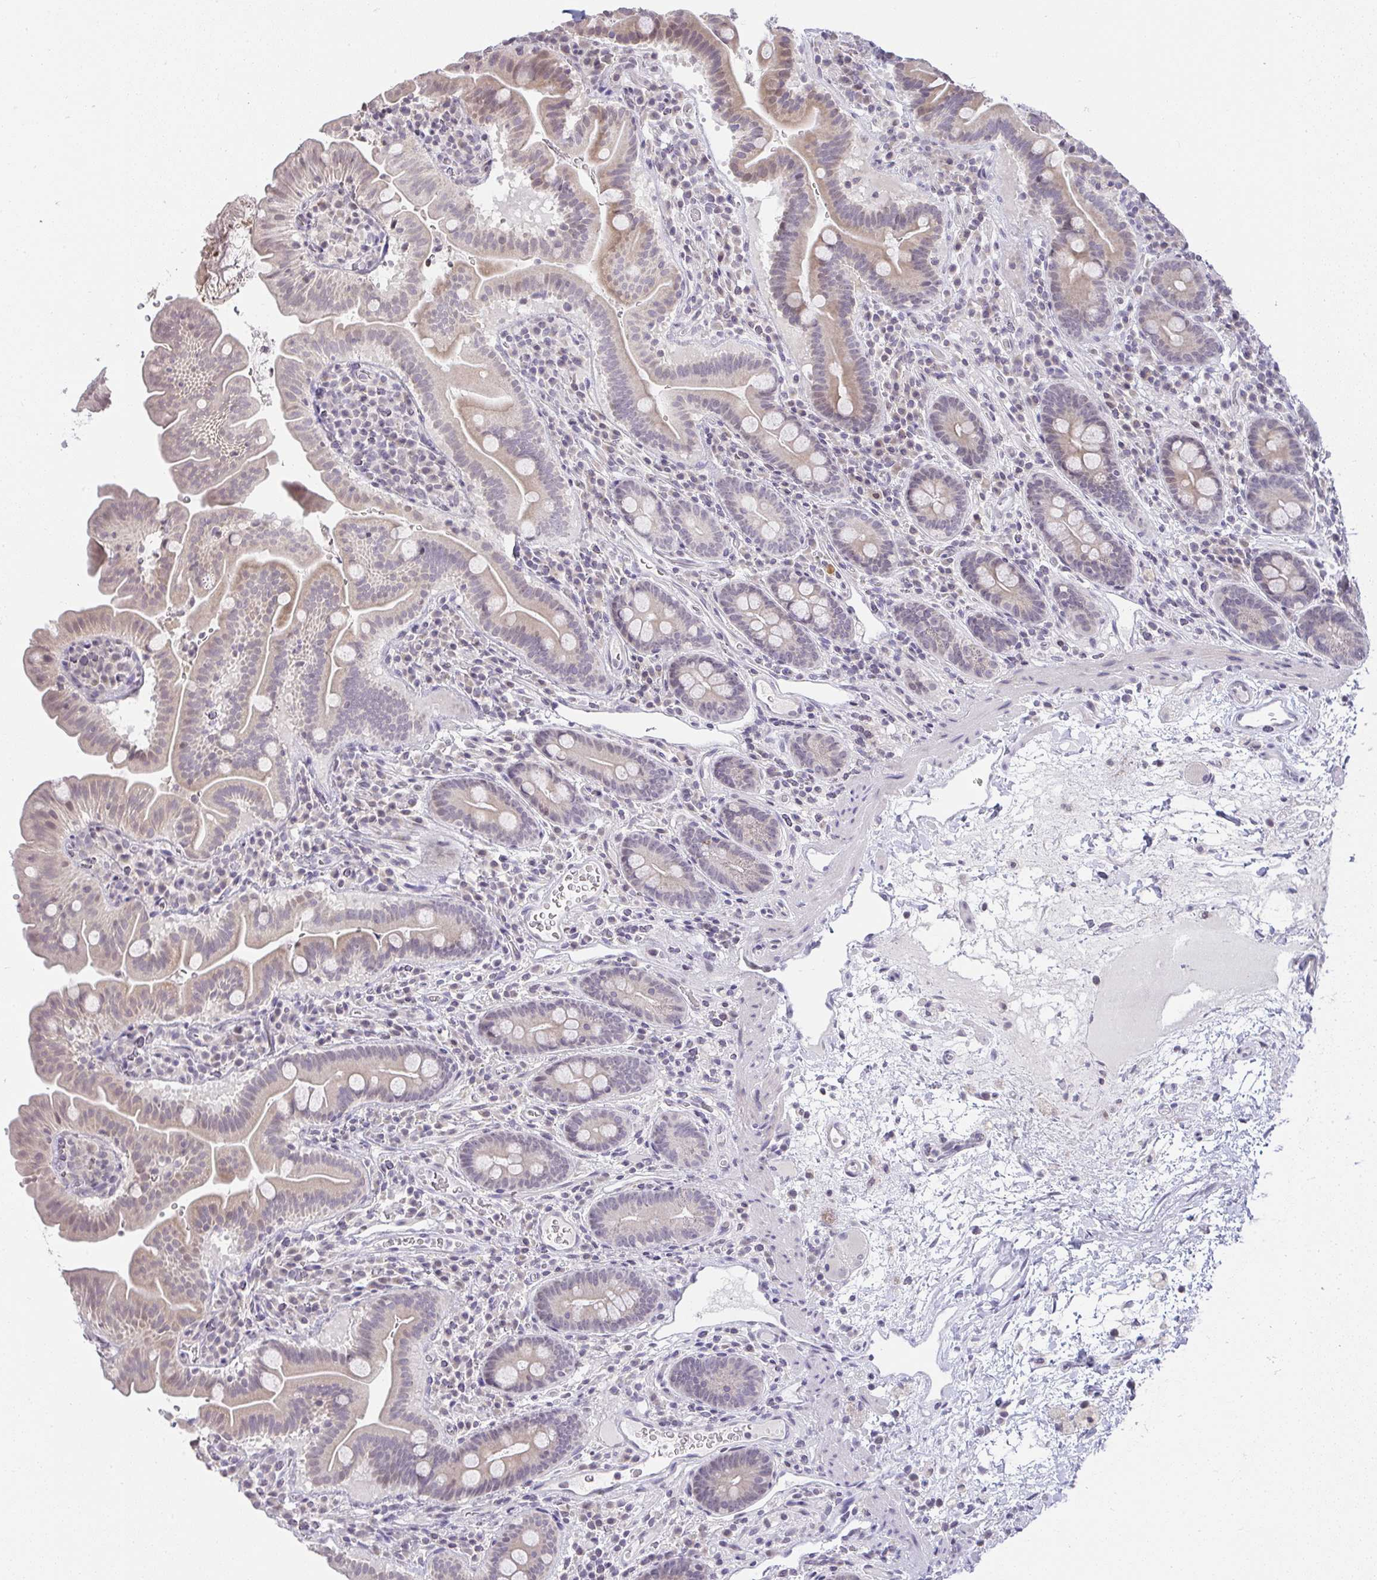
{"staining": {"intensity": "weak", "quantity": "25%-75%", "location": "cytoplasmic/membranous"}, "tissue": "small intestine", "cell_type": "Glandular cells", "image_type": "normal", "snomed": [{"axis": "morphology", "description": "Normal tissue, NOS"}, {"axis": "topography", "description": "Small intestine"}], "caption": "Protein analysis of unremarkable small intestine displays weak cytoplasmic/membranous staining in approximately 25%-75% of glandular cells.", "gene": "CACNA1S", "patient": {"sex": "male", "age": 26}}